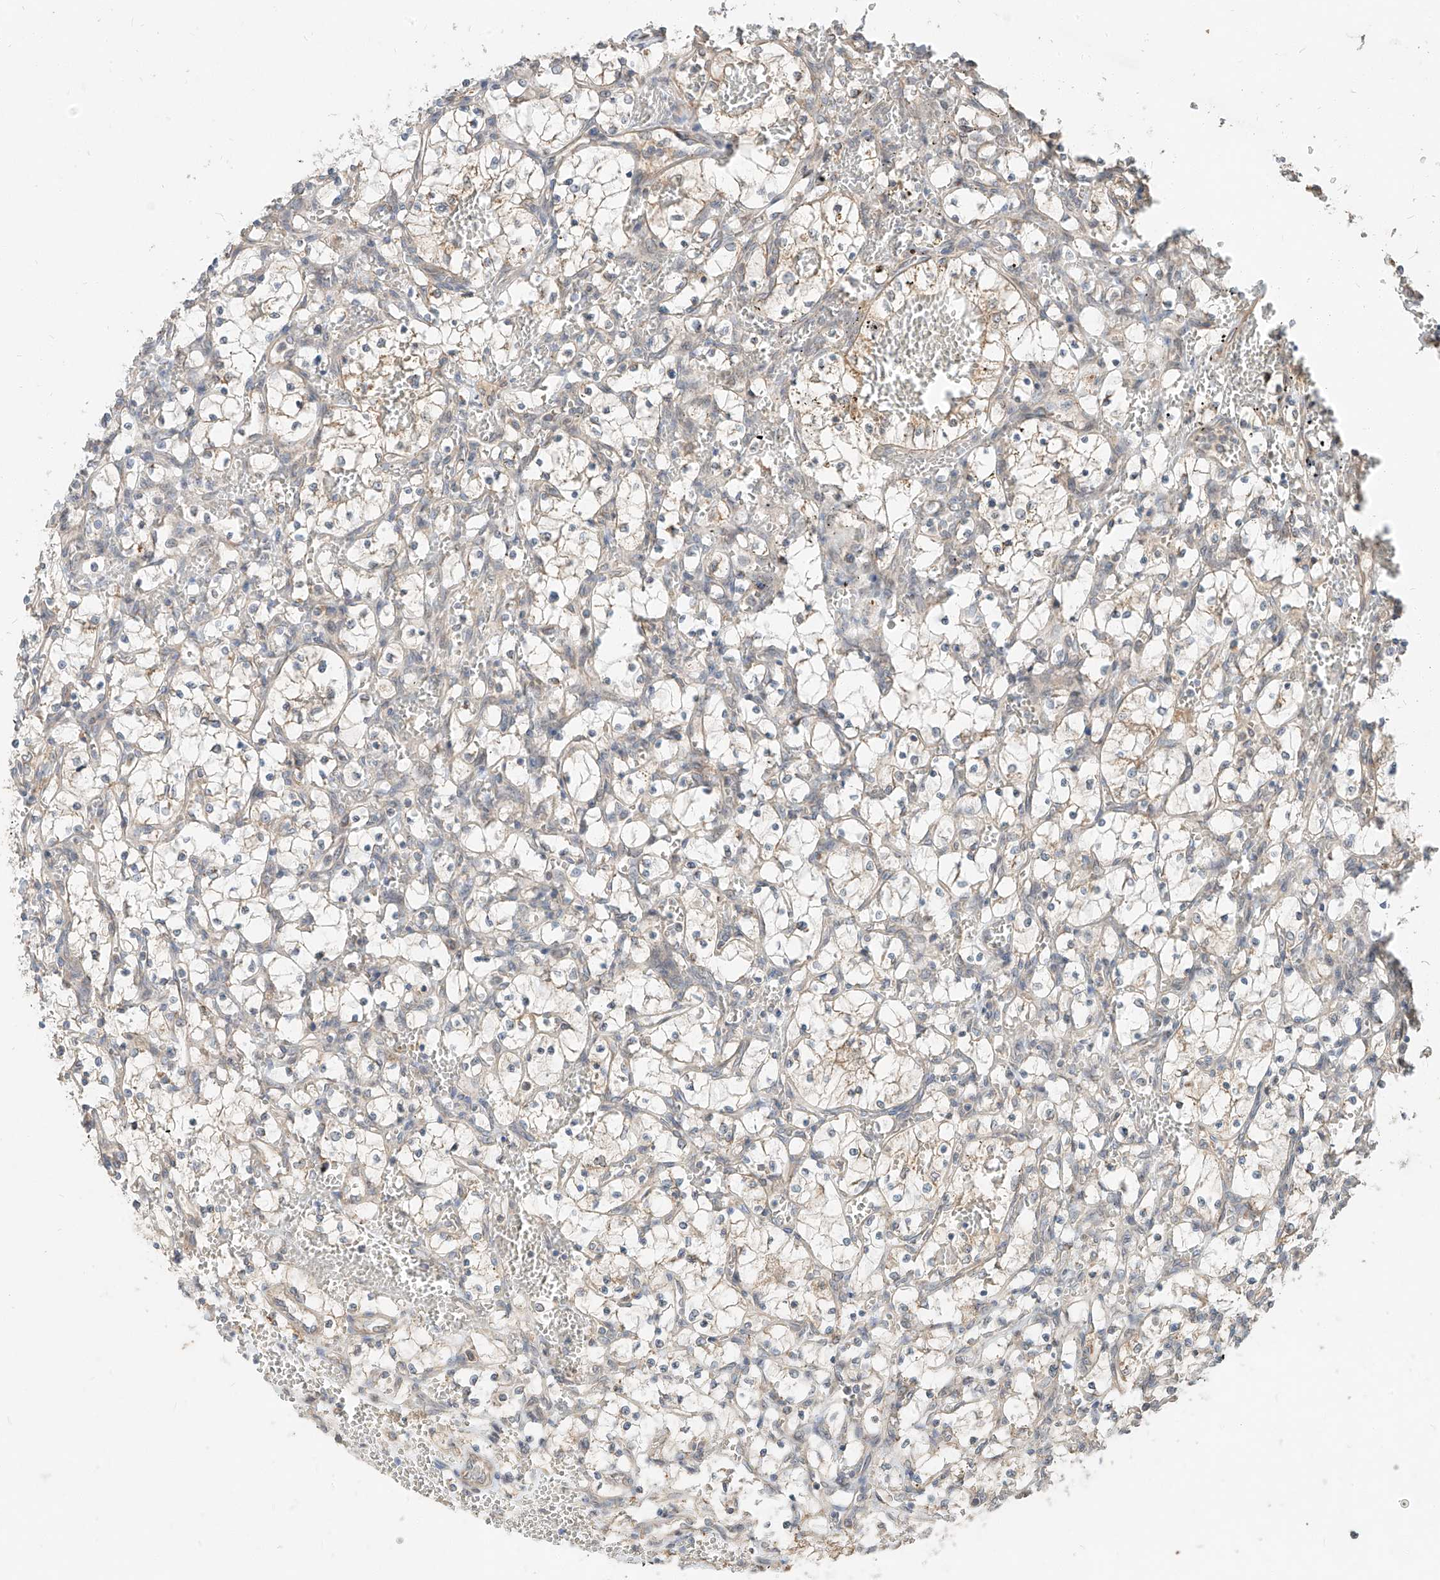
{"staining": {"intensity": "weak", "quantity": "25%-75%", "location": "cytoplasmic/membranous"}, "tissue": "renal cancer", "cell_type": "Tumor cells", "image_type": "cancer", "snomed": [{"axis": "morphology", "description": "Adenocarcinoma, NOS"}, {"axis": "topography", "description": "Kidney"}], "caption": "Protein staining shows weak cytoplasmic/membranous expression in about 25%-75% of tumor cells in renal cancer (adenocarcinoma). The protein of interest is shown in brown color, while the nuclei are stained blue.", "gene": "STX19", "patient": {"sex": "female", "age": 69}}